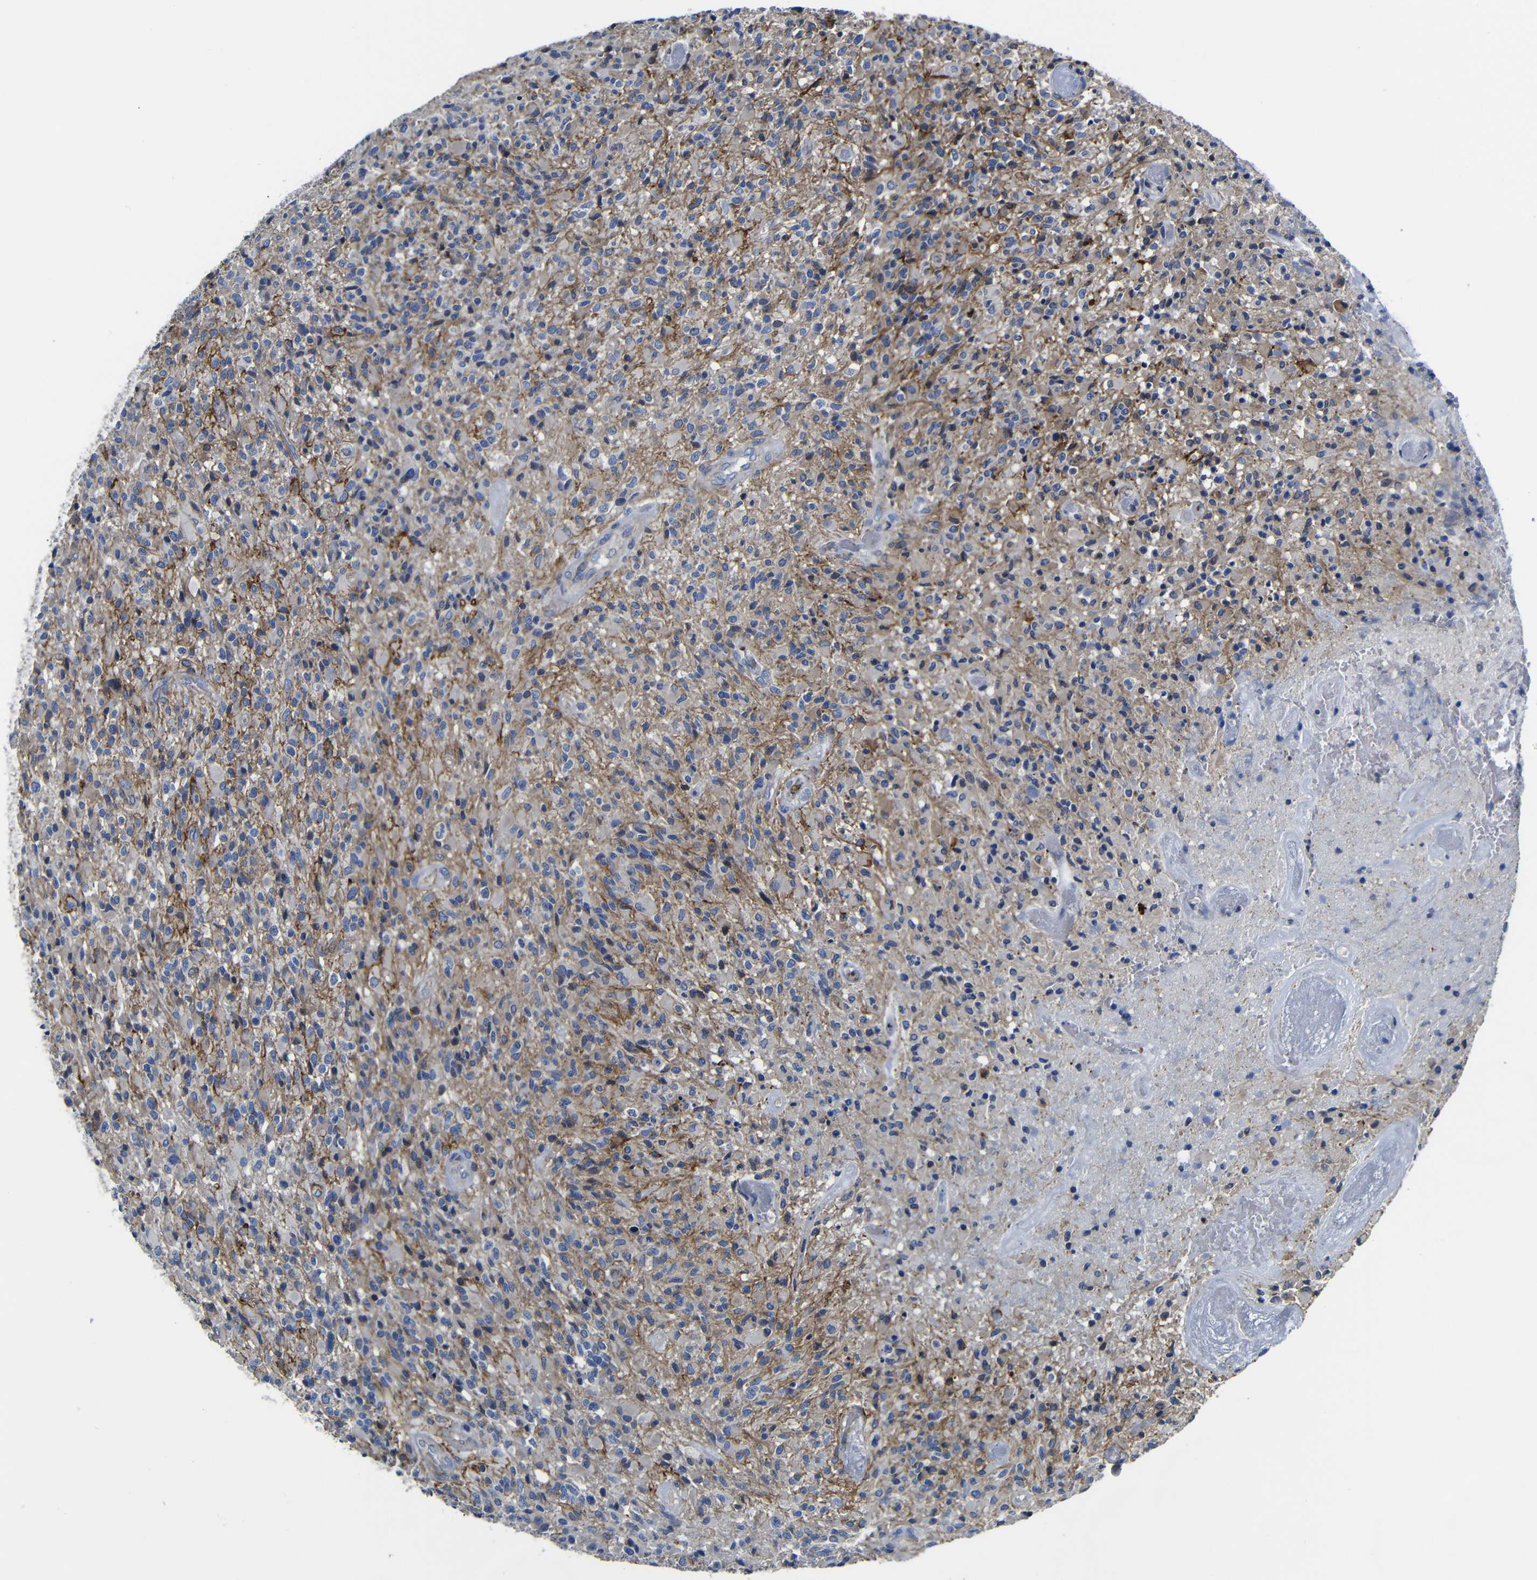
{"staining": {"intensity": "moderate", "quantity": "<25%", "location": "cytoplasmic/membranous"}, "tissue": "glioma", "cell_type": "Tumor cells", "image_type": "cancer", "snomed": [{"axis": "morphology", "description": "Glioma, malignant, High grade"}, {"axis": "topography", "description": "Brain"}], "caption": "About <25% of tumor cells in malignant high-grade glioma reveal moderate cytoplasmic/membranous protein expression as visualized by brown immunohistochemical staining.", "gene": "AFDN", "patient": {"sex": "male", "age": 71}}